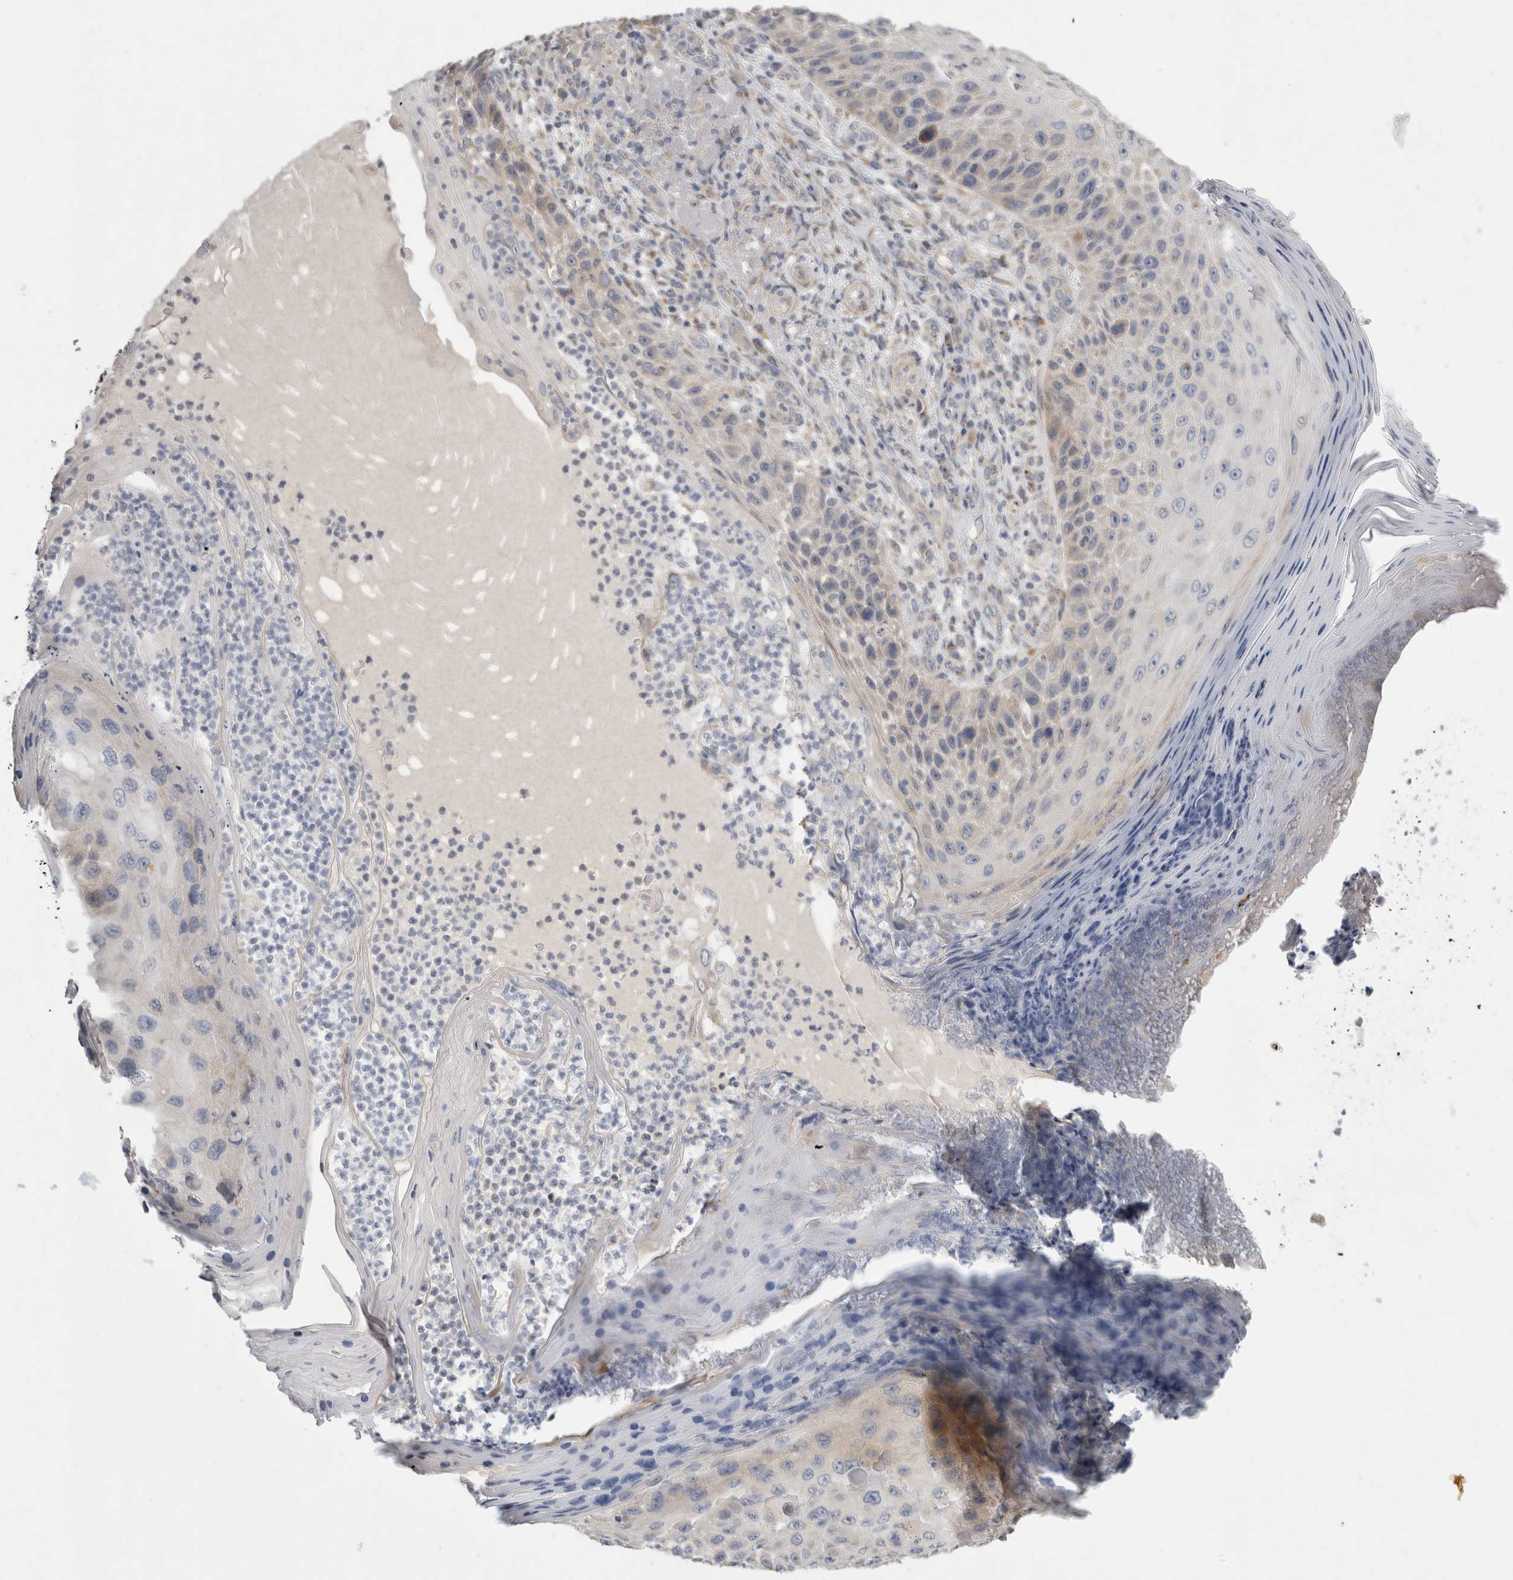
{"staining": {"intensity": "weak", "quantity": "<25%", "location": "cytoplasmic/membranous"}, "tissue": "skin cancer", "cell_type": "Tumor cells", "image_type": "cancer", "snomed": [{"axis": "morphology", "description": "Squamous cell carcinoma, NOS"}, {"axis": "topography", "description": "Skin"}], "caption": "The image reveals no staining of tumor cells in skin cancer (squamous cell carcinoma).", "gene": "TRMT9B", "patient": {"sex": "female", "age": 88}}